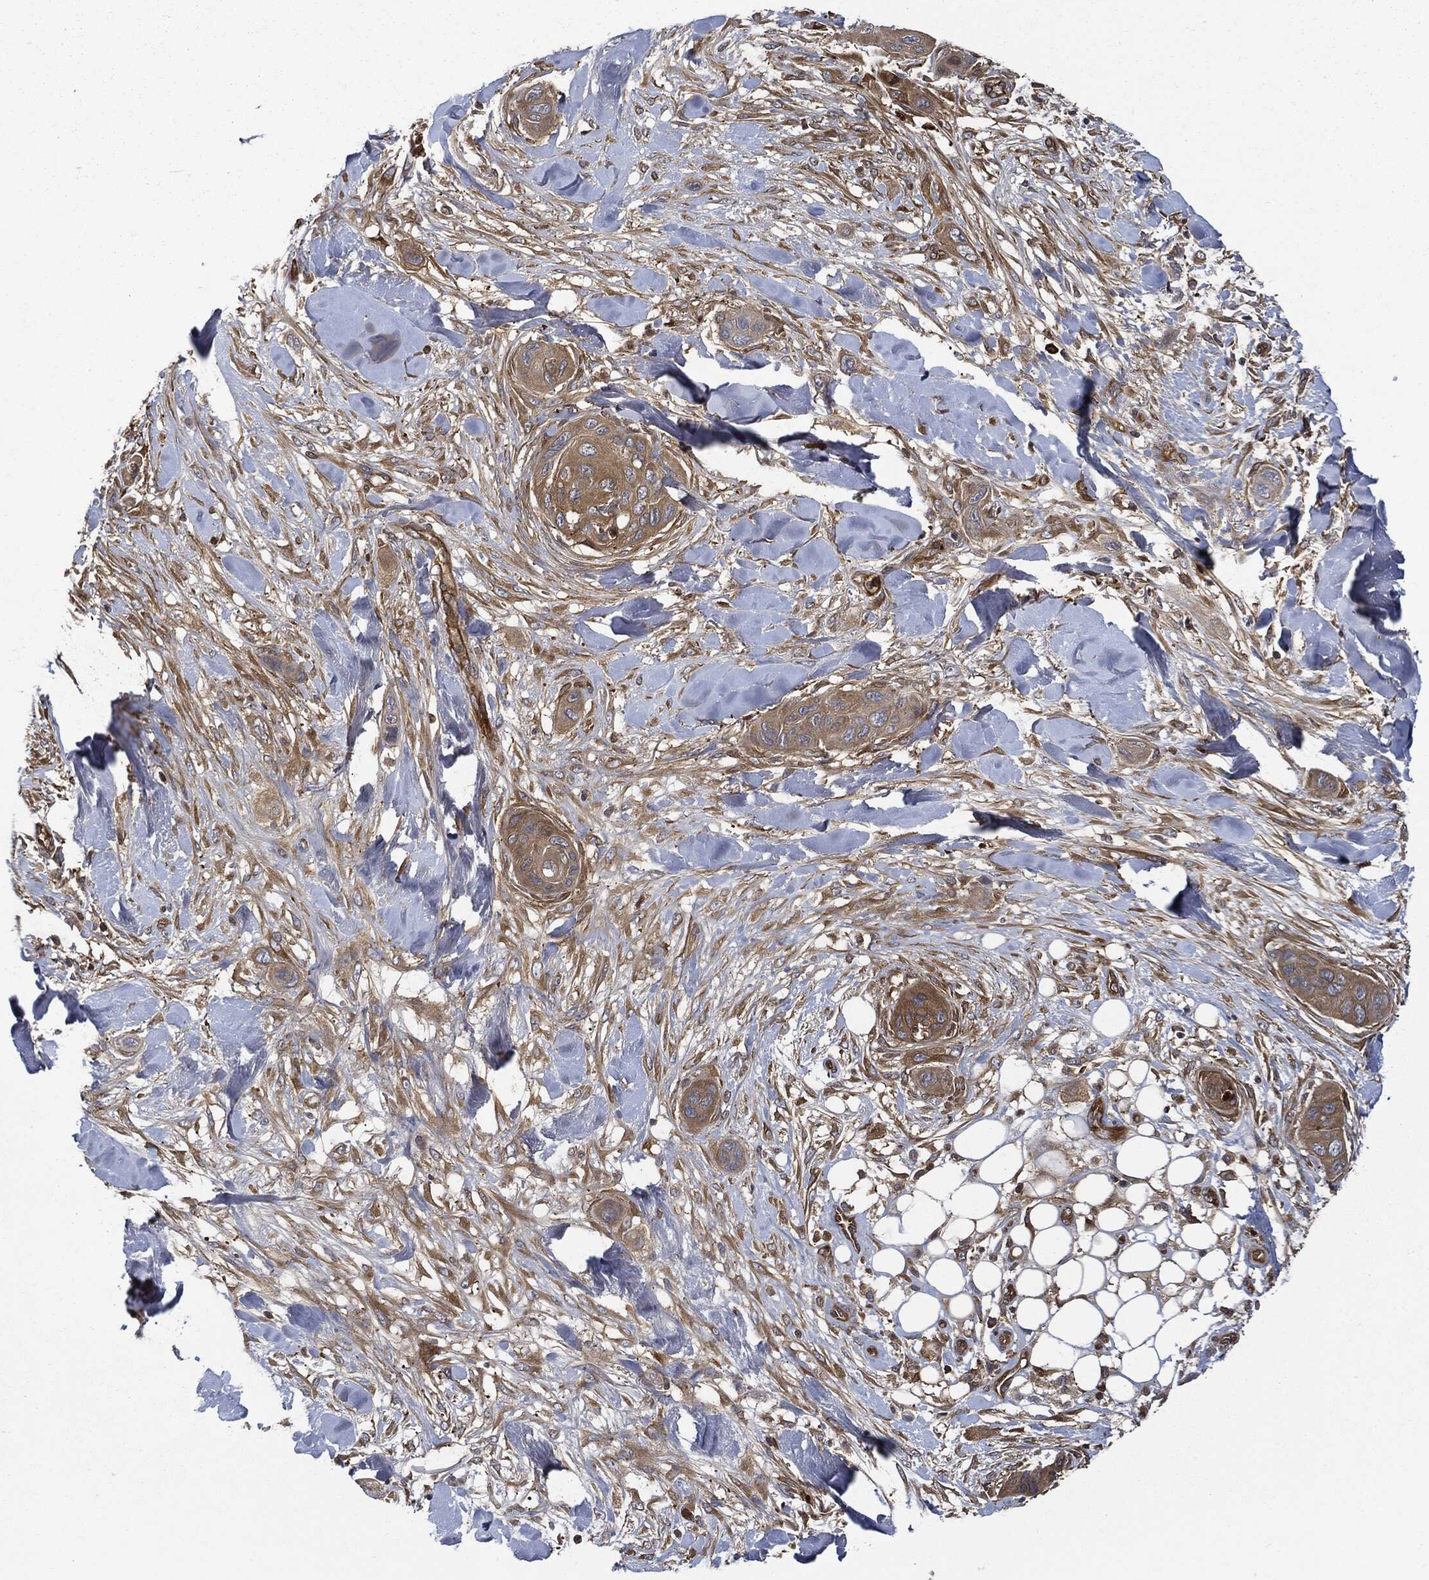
{"staining": {"intensity": "moderate", "quantity": ">75%", "location": "cytoplasmic/membranous"}, "tissue": "skin cancer", "cell_type": "Tumor cells", "image_type": "cancer", "snomed": [{"axis": "morphology", "description": "Squamous cell carcinoma, NOS"}, {"axis": "topography", "description": "Skin"}], "caption": "Protein analysis of skin squamous cell carcinoma tissue shows moderate cytoplasmic/membranous positivity in about >75% of tumor cells. The protein is stained brown, and the nuclei are stained in blue (DAB (3,3'-diaminobenzidine) IHC with brightfield microscopy, high magnification).", "gene": "XPNPEP1", "patient": {"sex": "male", "age": 78}}